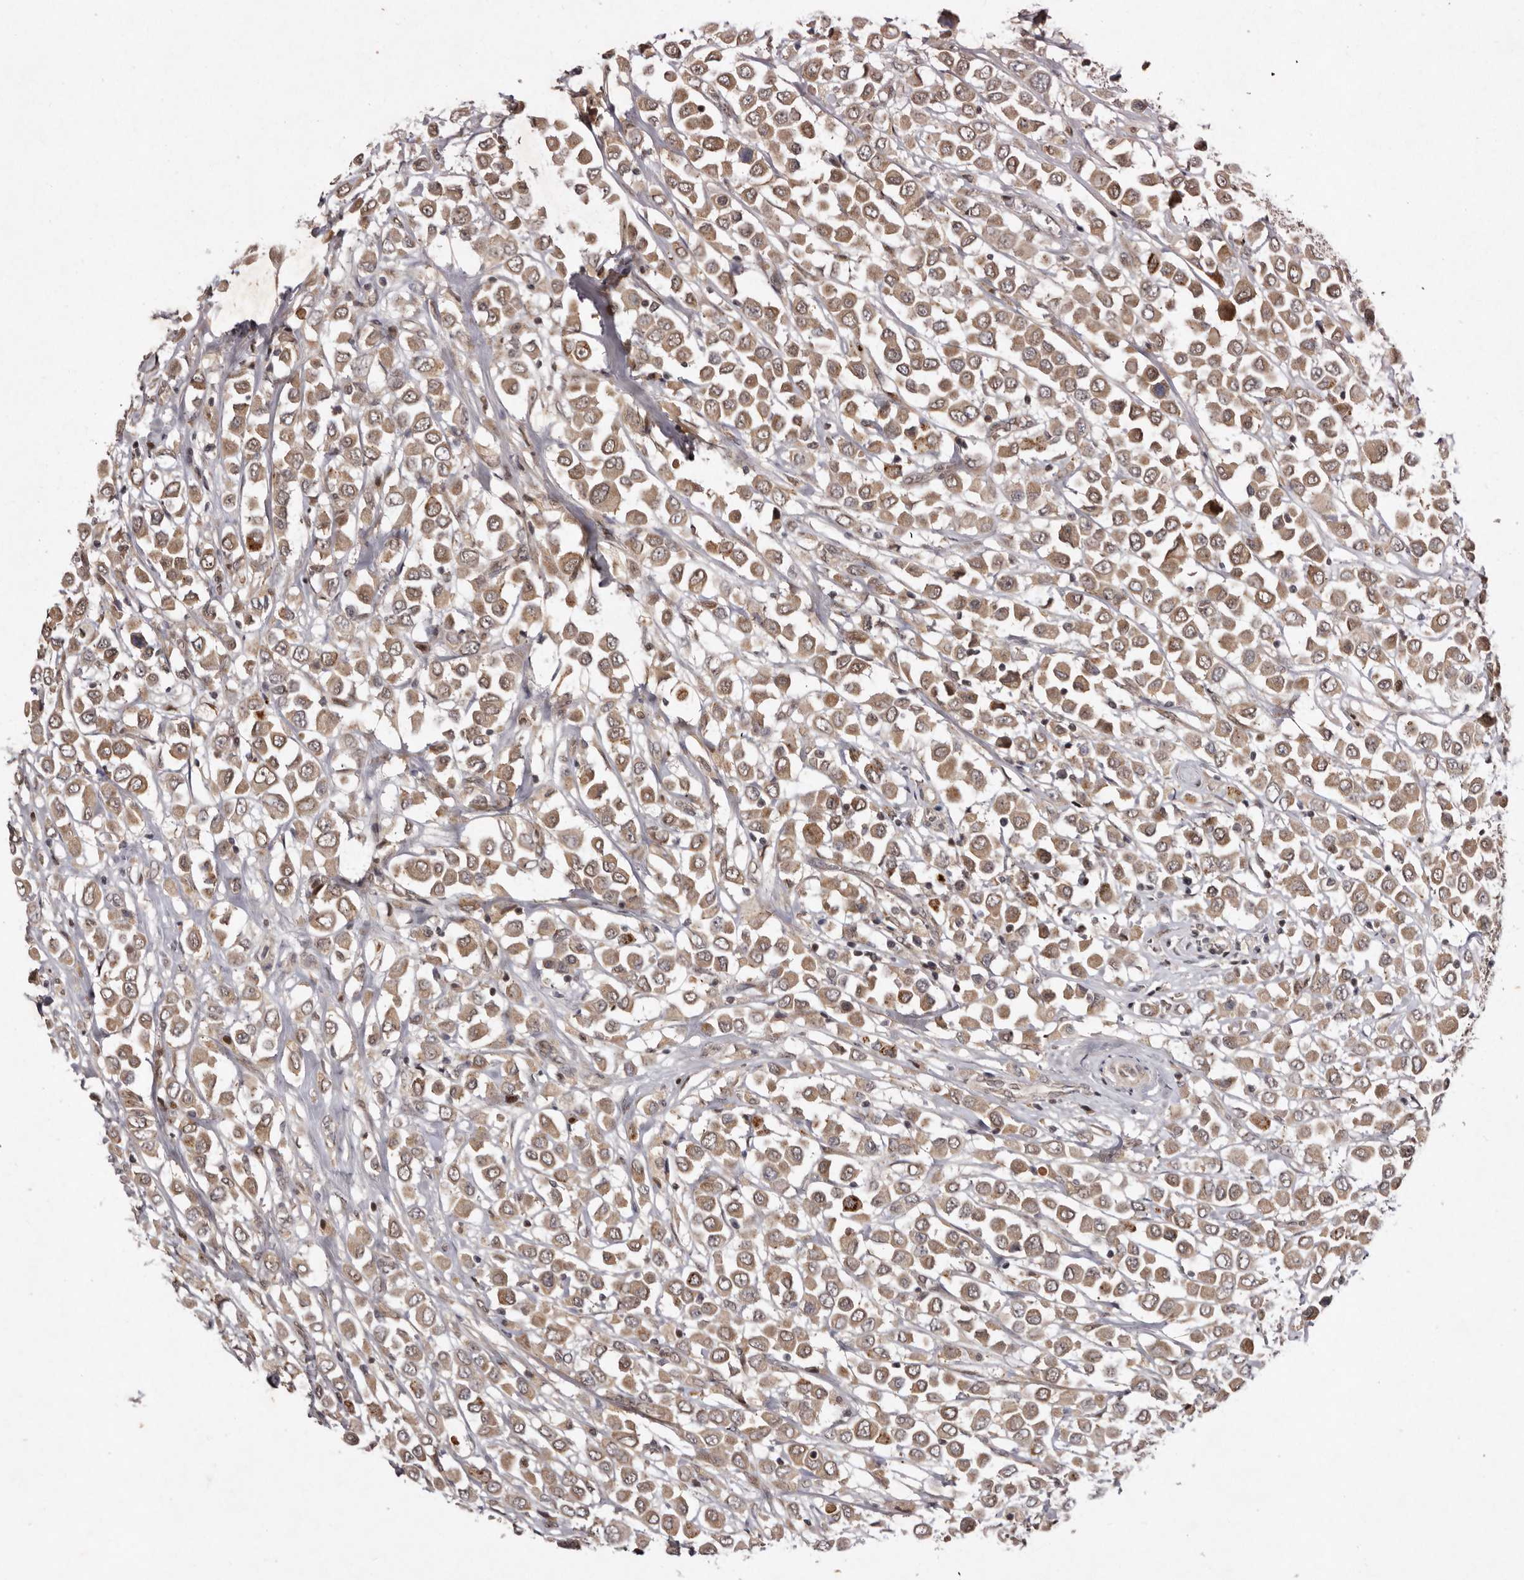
{"staining": {"intensity": "moderate", "quantity": ">75%", "location": "cytoplasmic/membranous"}, "tissue": "breast cancer", "cell_type": "Tumor cells", "image_type": "cancer", "snomed": [{"axis": "morphology", "description": "Duct carcinoma"}, {"axis": "topography", "description": "Breast"}], "caption": "A high-resolution histopathology image shows immunohistochemistry (IHC) staining of breast invasive ductal carcinoma, which exhibits moderate cytoplasmic/membranous positivity in about >75% of tumor cells.", "gene": "ABL1", "patient": {"sex": "female", "age": 61}}